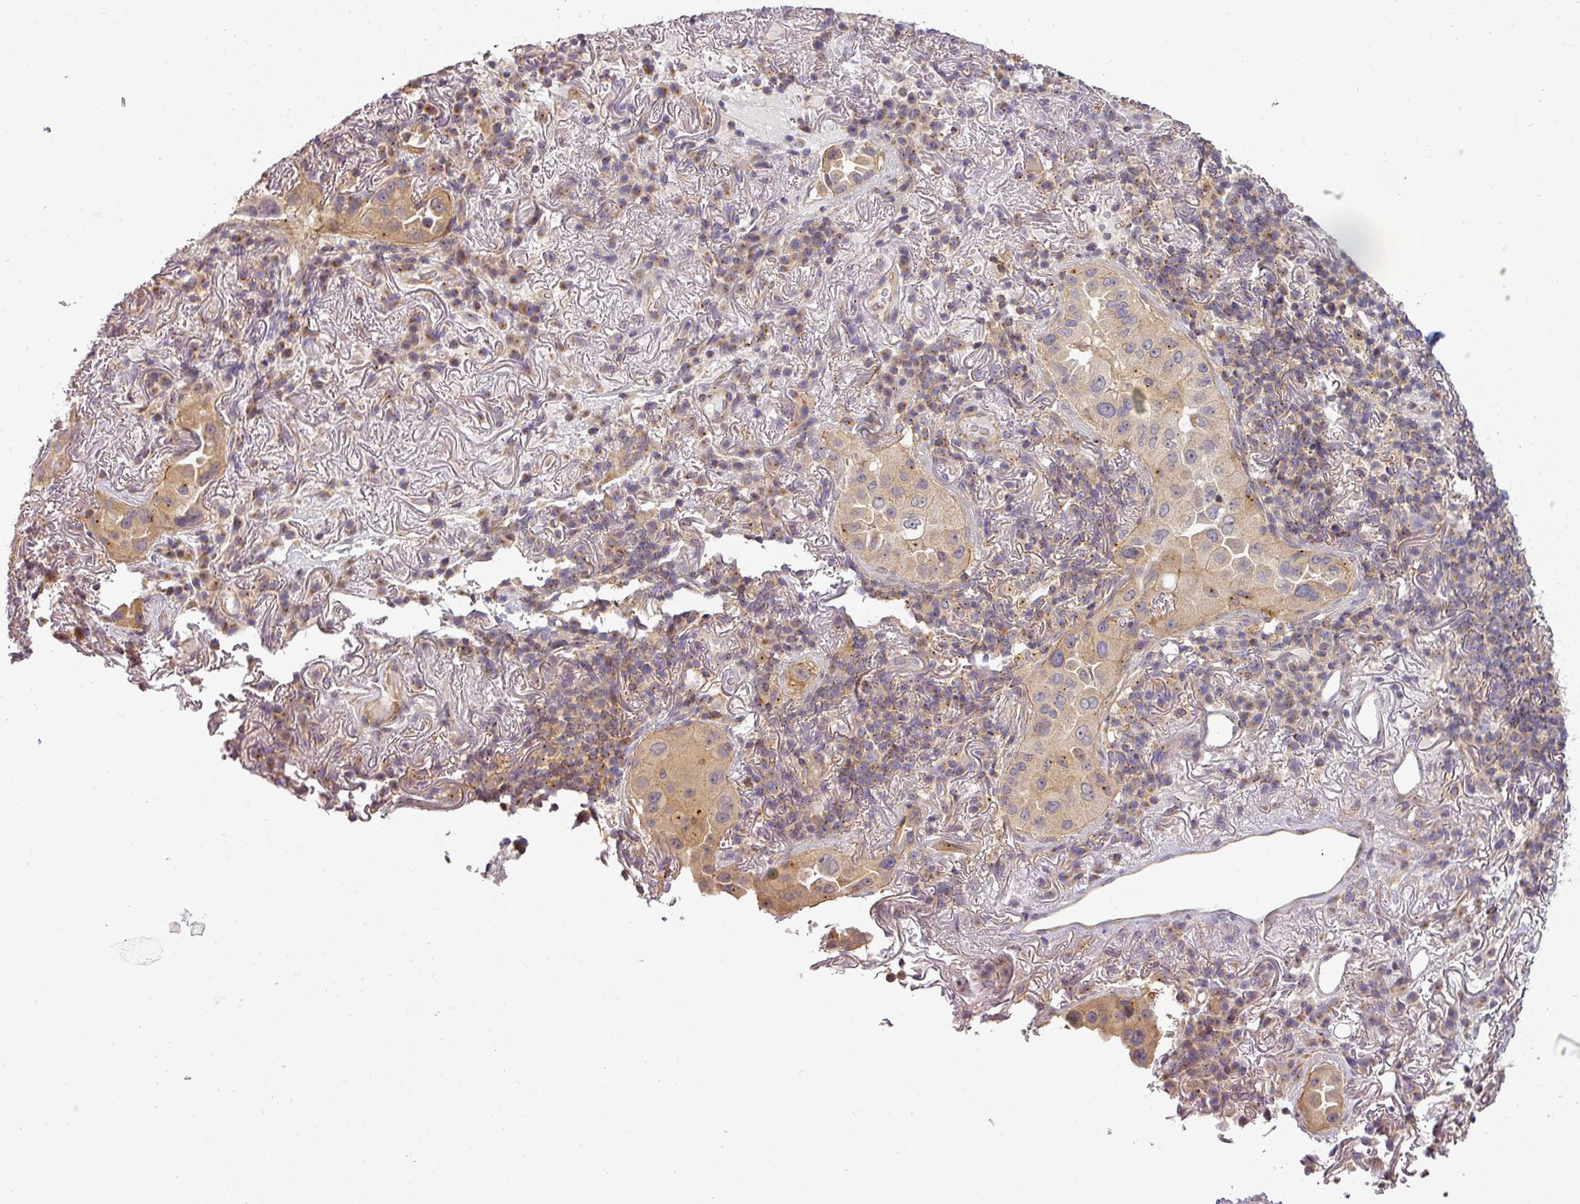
{"staining": {"intensity": "moderate", "quantity": "<25%", "location": "cytoplasmic/membranous"}, "tissue": "lung cancer", "cell_type": "Tumor cells", "image_type": "cancer", "snomed": [{"axis": "morphology", "description": "Adenocarcinoma, NOS"}, {"axis": "topography", "description": "Lung"}], "caption": "Immunohistochemical staining of lung cancer (adenocarcinoma) reveals low levels of moderate cytoplasmic/membranous protein expression in approximately <25% of tumor cells.", "gene": "NIN", "patient": {"sex": "female", "age": 69}}